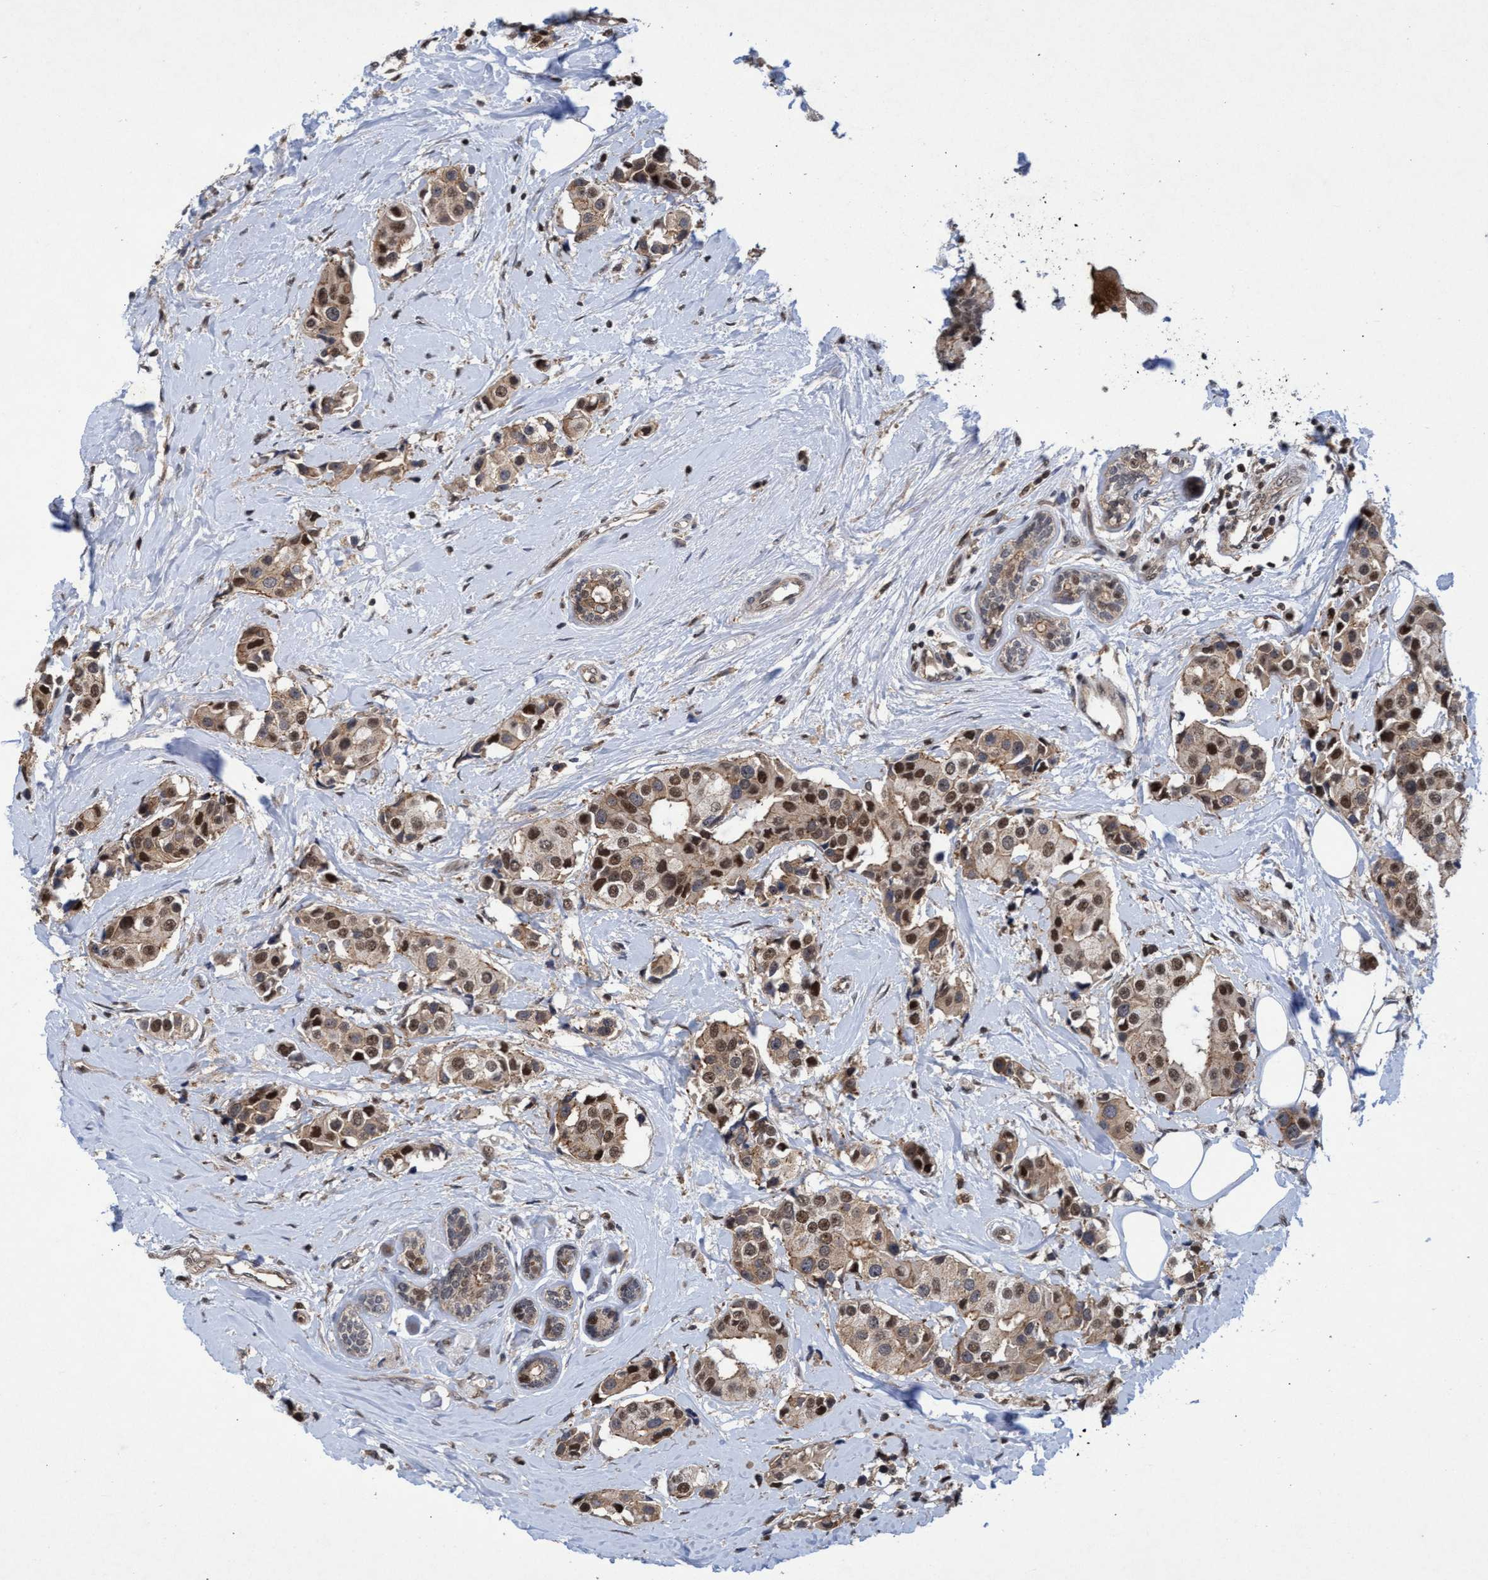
{"staining": {"intensity": "moderate", "quantity": ">75%", "location": "cytoplasmic/membranous,nuclear"}, "tissue": "breast cancer", "cell_type": "Tumor cells", "image_type": "cancer", "snomed": [{"axis": "morphology", "description": "Normal tissue, NOS"}, {"axis": "morphology", "description": "Duct carcinoma"}, {"axis": "topography", "description": "Breast"}], "caption": "The histopathology image reveals a brown stain indicating the presence of a protein in the cytoplasmic/membranous and nuclear of tumor cells in breast cancer (infiltrating ductal carcinoma). The staining was performed using DAB, with brown indicating positive protein expression. Nuclei are stained blue with hematoxylin.", "gene": "GTF2F1", "patient": {"sex": "female", "age": 39}}